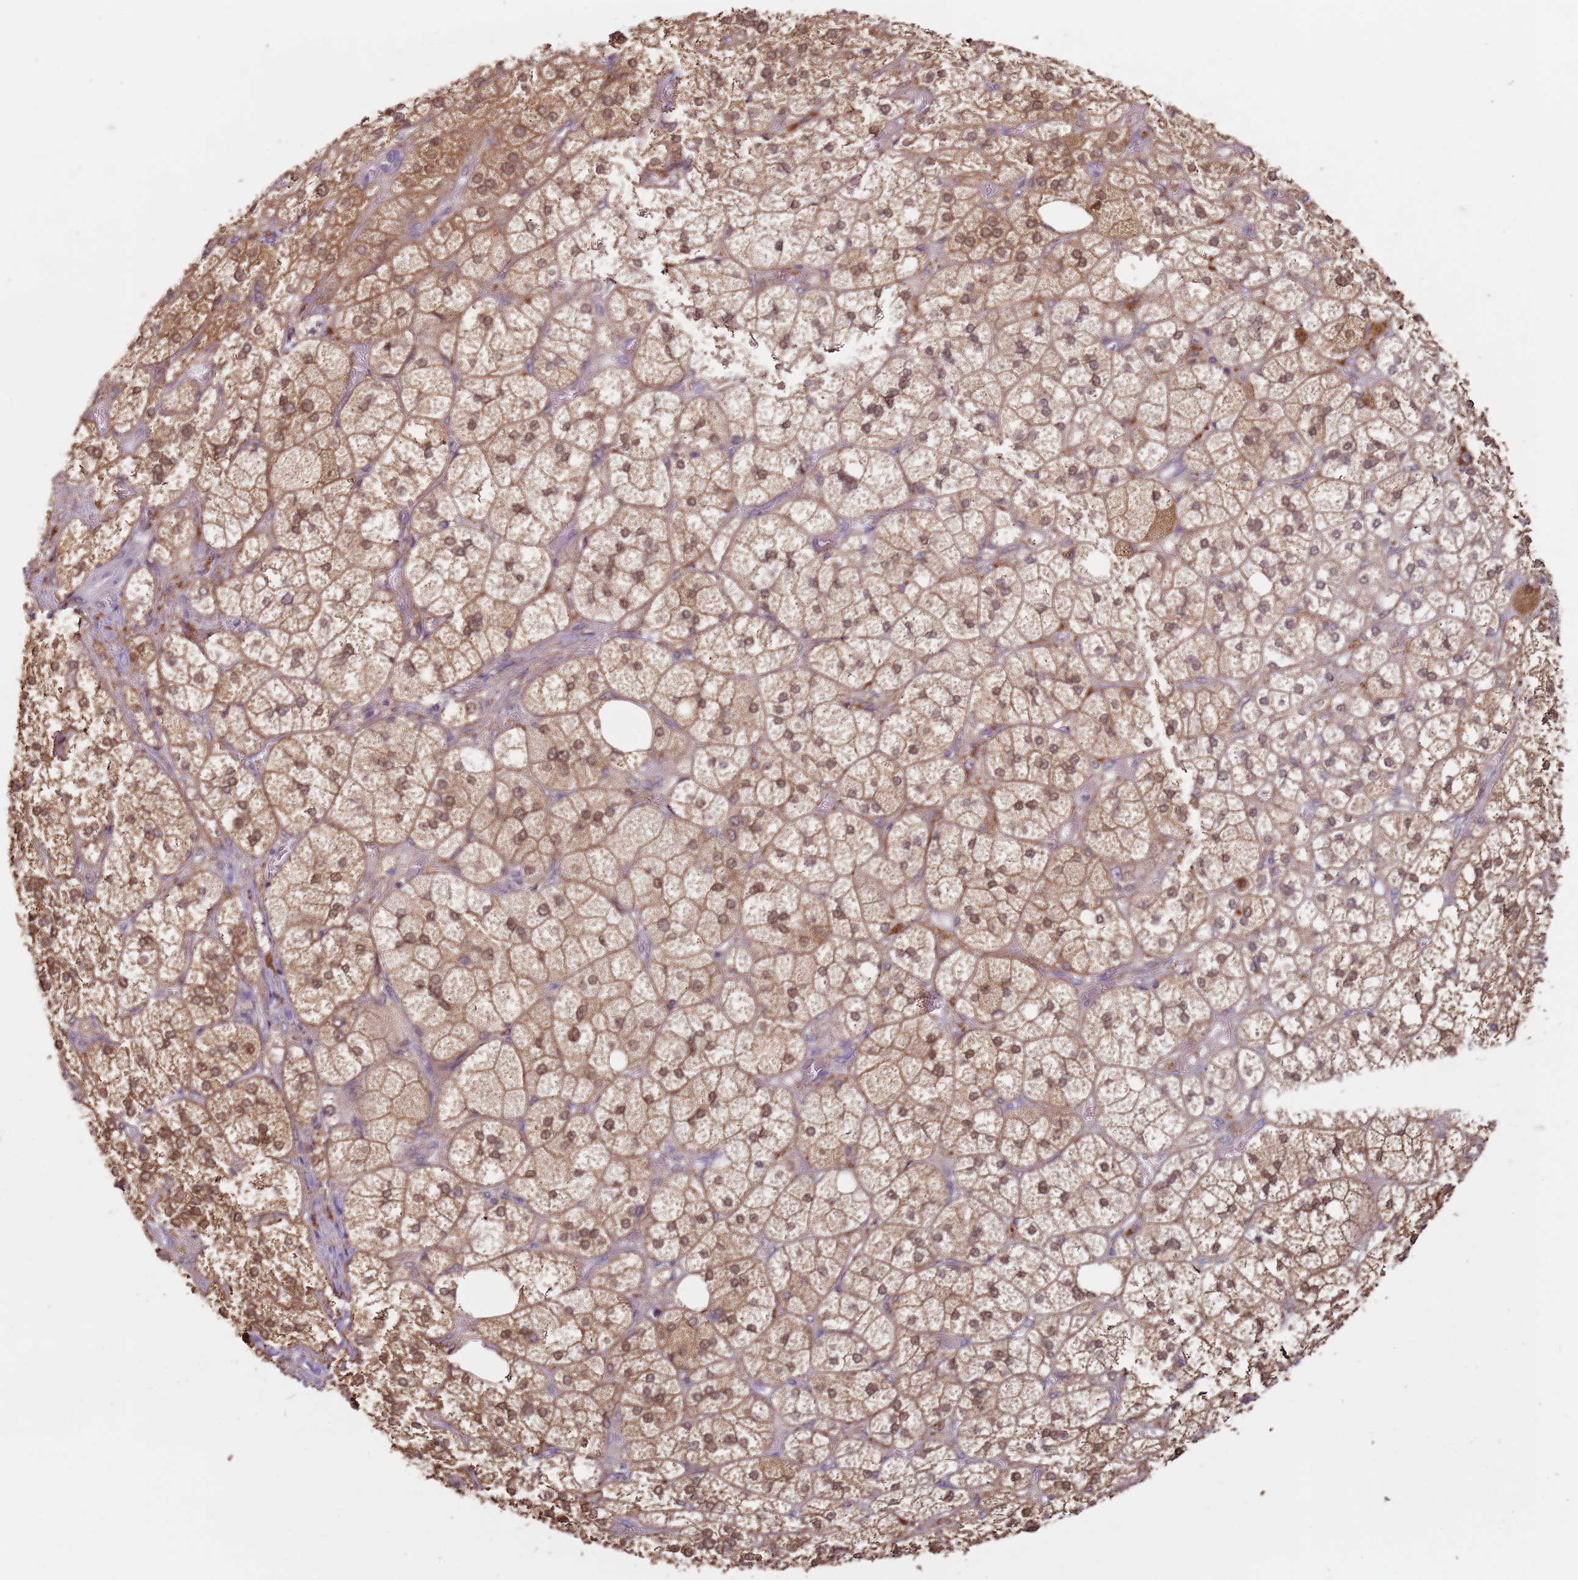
{"staining": {"intensity": "moderate", "quantity": ">75%", "location": "cytoplasmic/membranous"}, "tissue": "adrenal gland", "cell_type": "Glandular cells", "image_type": "normal", "snomed": [{"axis": "morphology", "description": "Normal tissue, NOS"}, {"axis": "topography", "description": "Adrenal gland"}], "caption": "Moderate cytoplasmic/membranous protein positivity is appreciated in approximately >75% of glandular cells in adrenal gland. Nuclei are stained in blue.", "gene": "MDH1", "patient": {"sex": "male", "age": 61}}